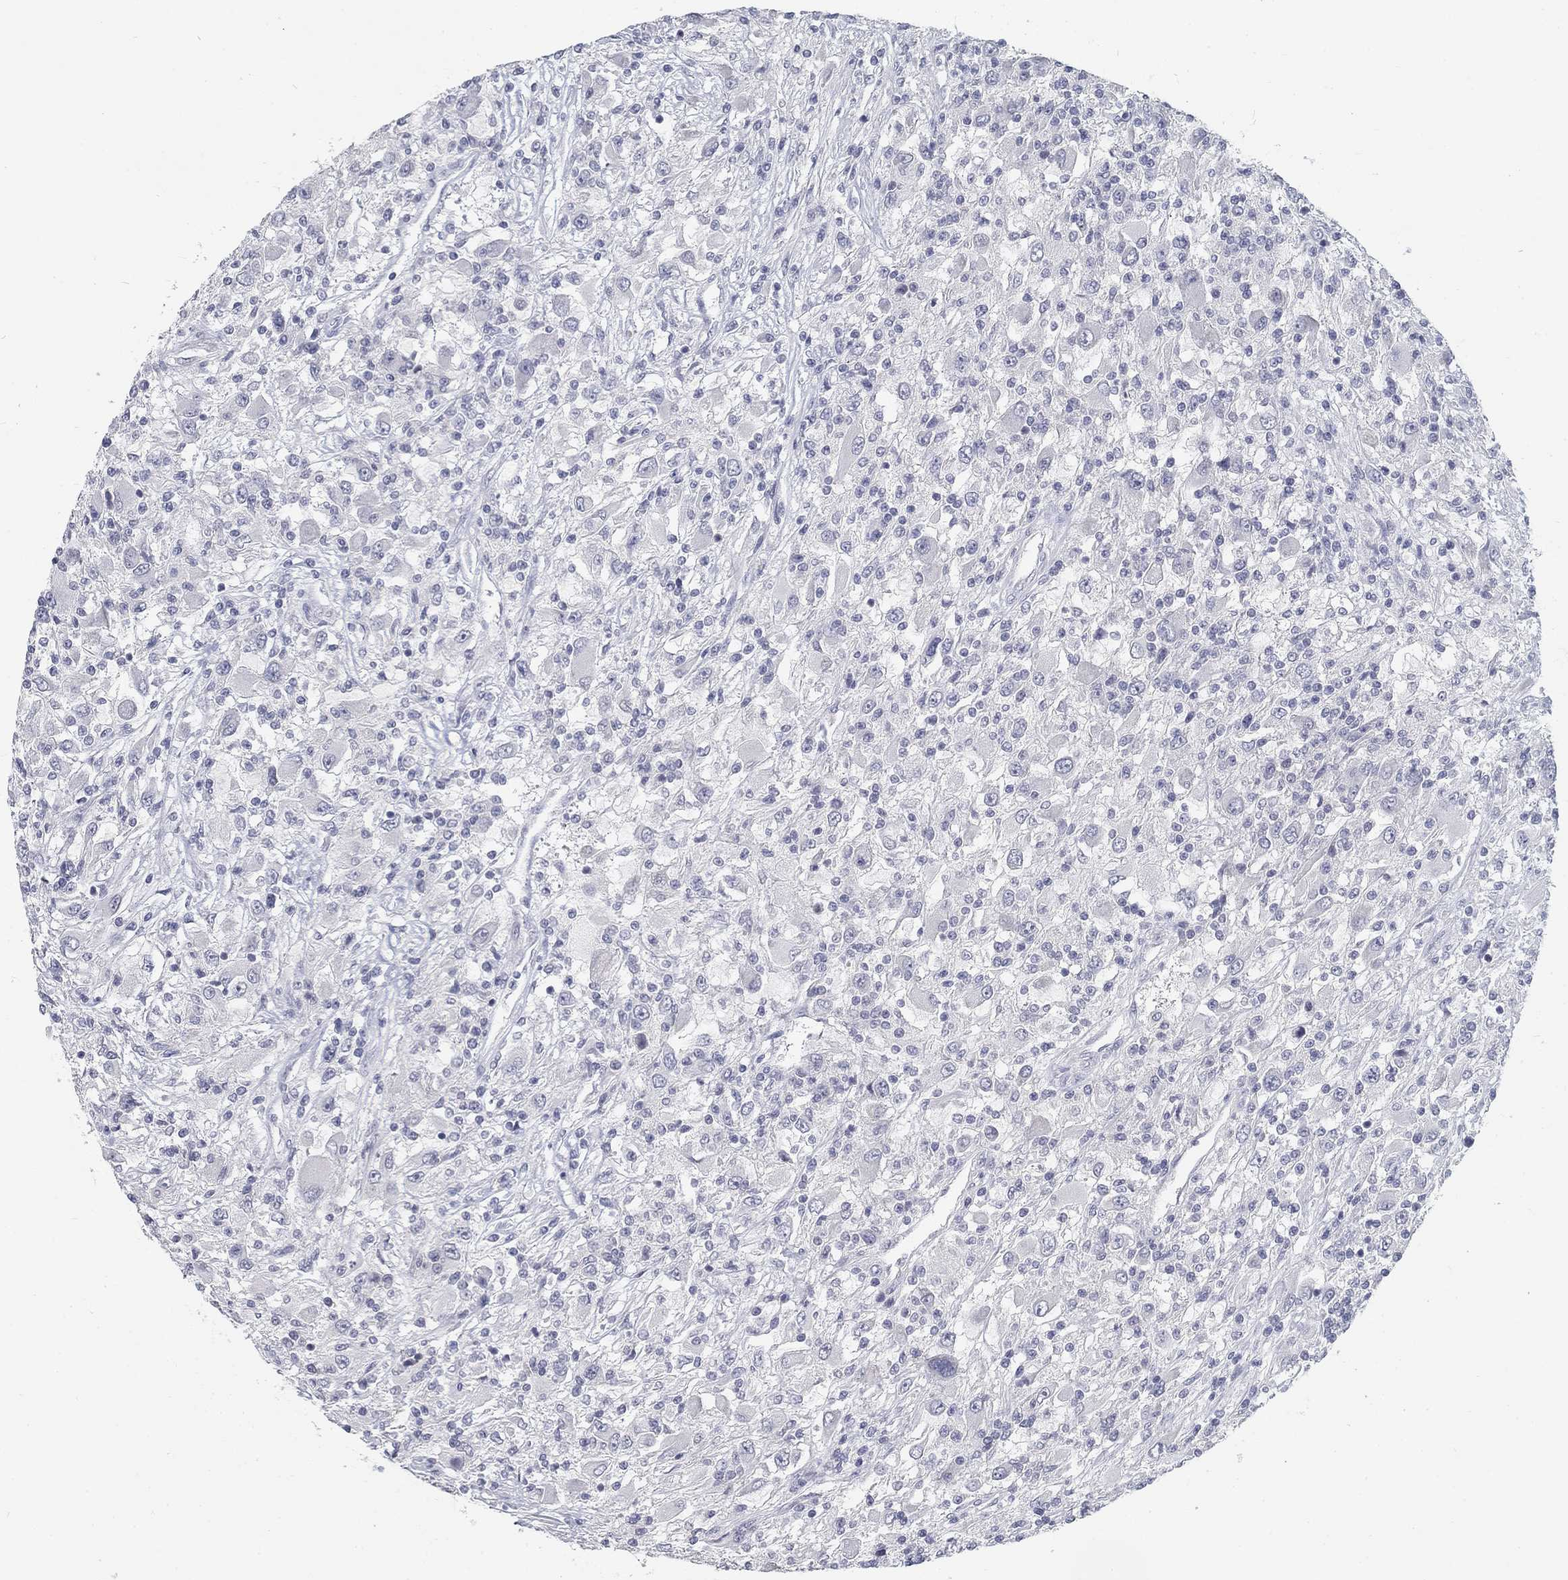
{"staining": {"intensity": "negative", "quantity": "none", "location": "none"}, "tissue": "renal cancer", "cell_type": "Tumor cells", "image_type": "cancer", "snomed": [{"axis": "morphology", "description": "Adenocarcinoma, NOS"}, {"axis": "topography", "description": "Kidney"}], "caption": "DAB immunohistochemical staining of human renal cancer shows no significant expression in tumor cells.", "gene": "ATP1A3", "patient": {"sex": "female", "age": 67}}